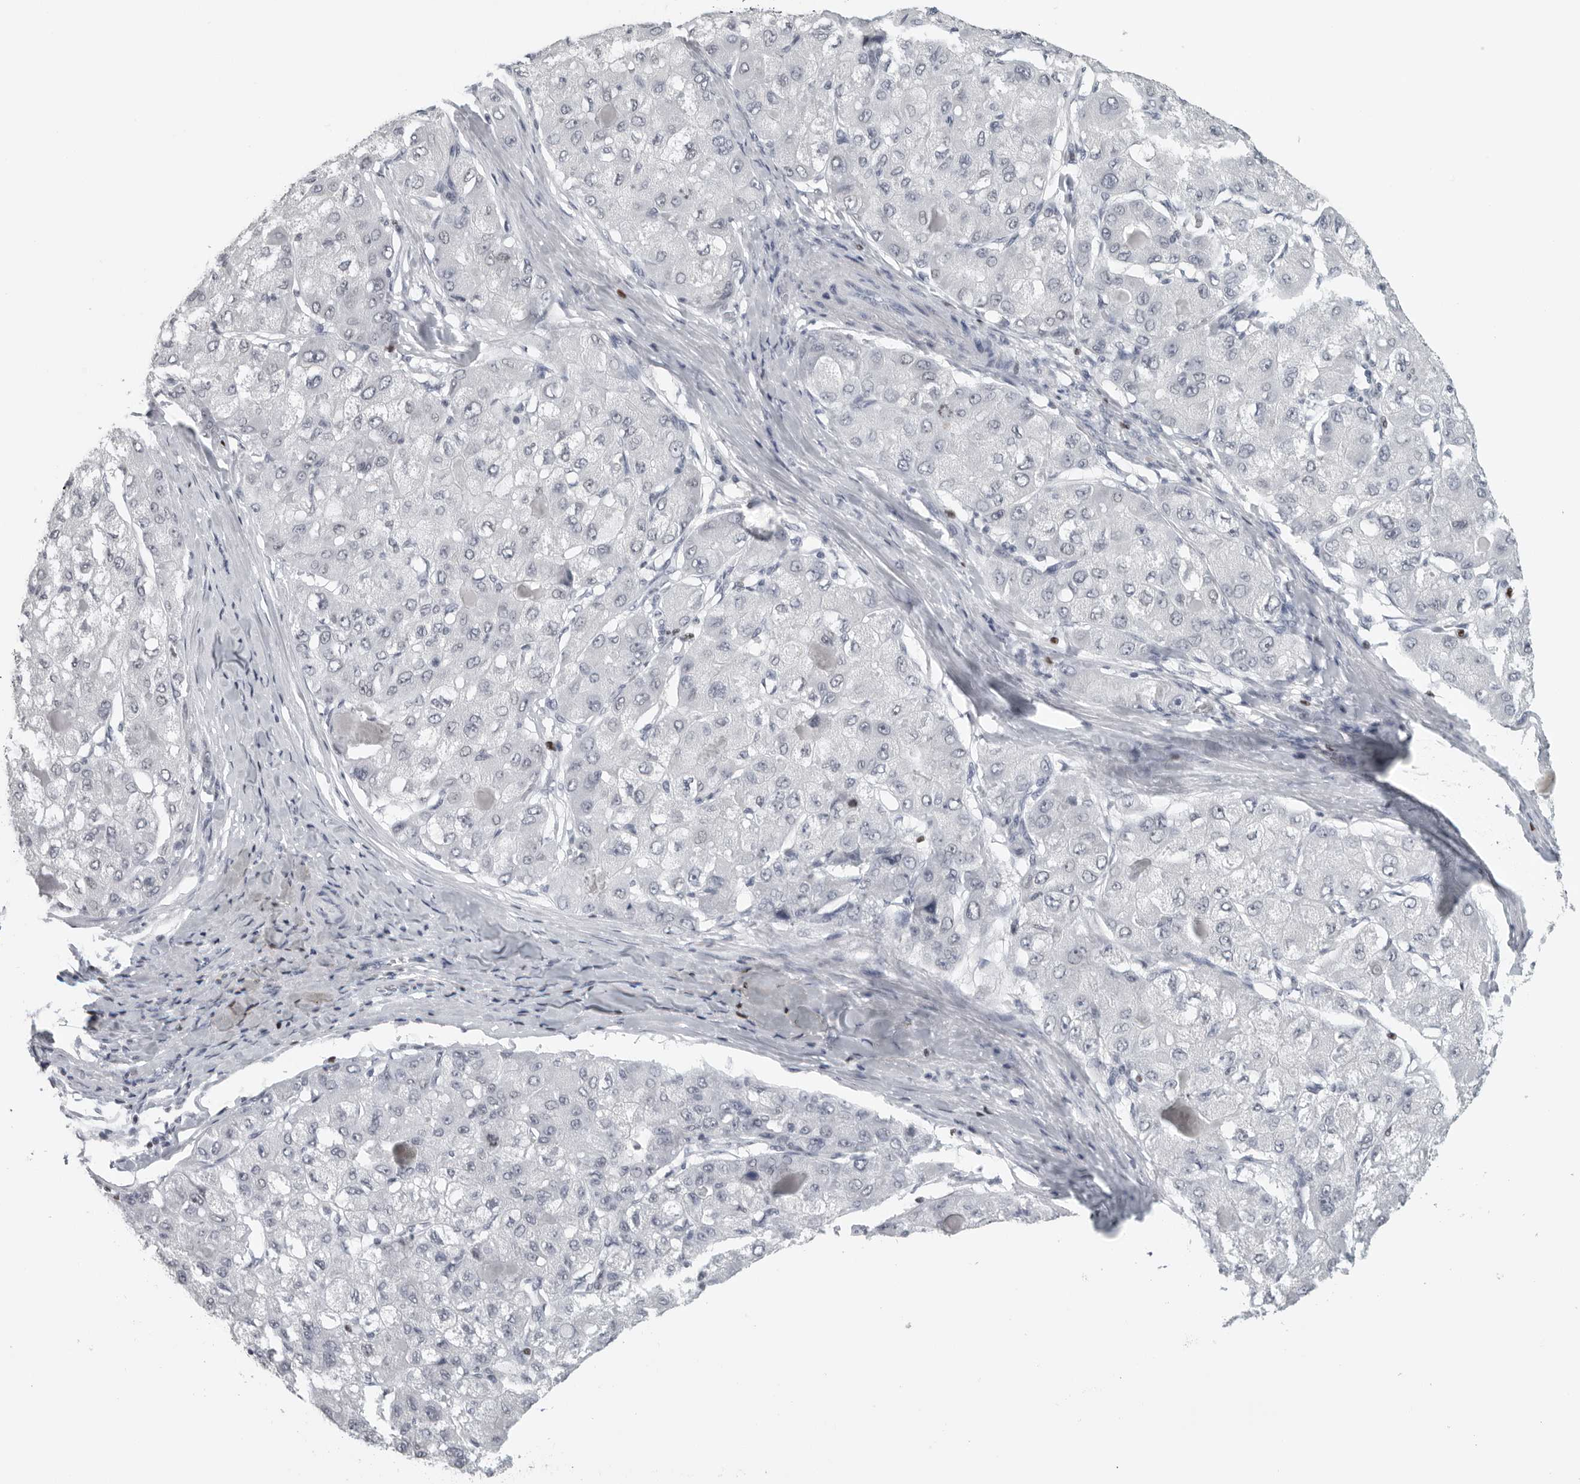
{"staining": {"intensity": "negative", "quantity": "none", "location": "none"}, "tissue": "liver cancer", "cell_type": "Tumor cells", "image_type": "cancer", "snomed": [{"axis": "morphology", "description": "Carcinoma, Hepatocellular, NOS"}, {"axis": "topography", "description": "Liver"}], "caption": "Image shows no protein expression in tumor cells of hepatocellular carcinoma (liver) tissue.", "gene": "SATB2", "patient": {"sex": "male", "age": 80}}